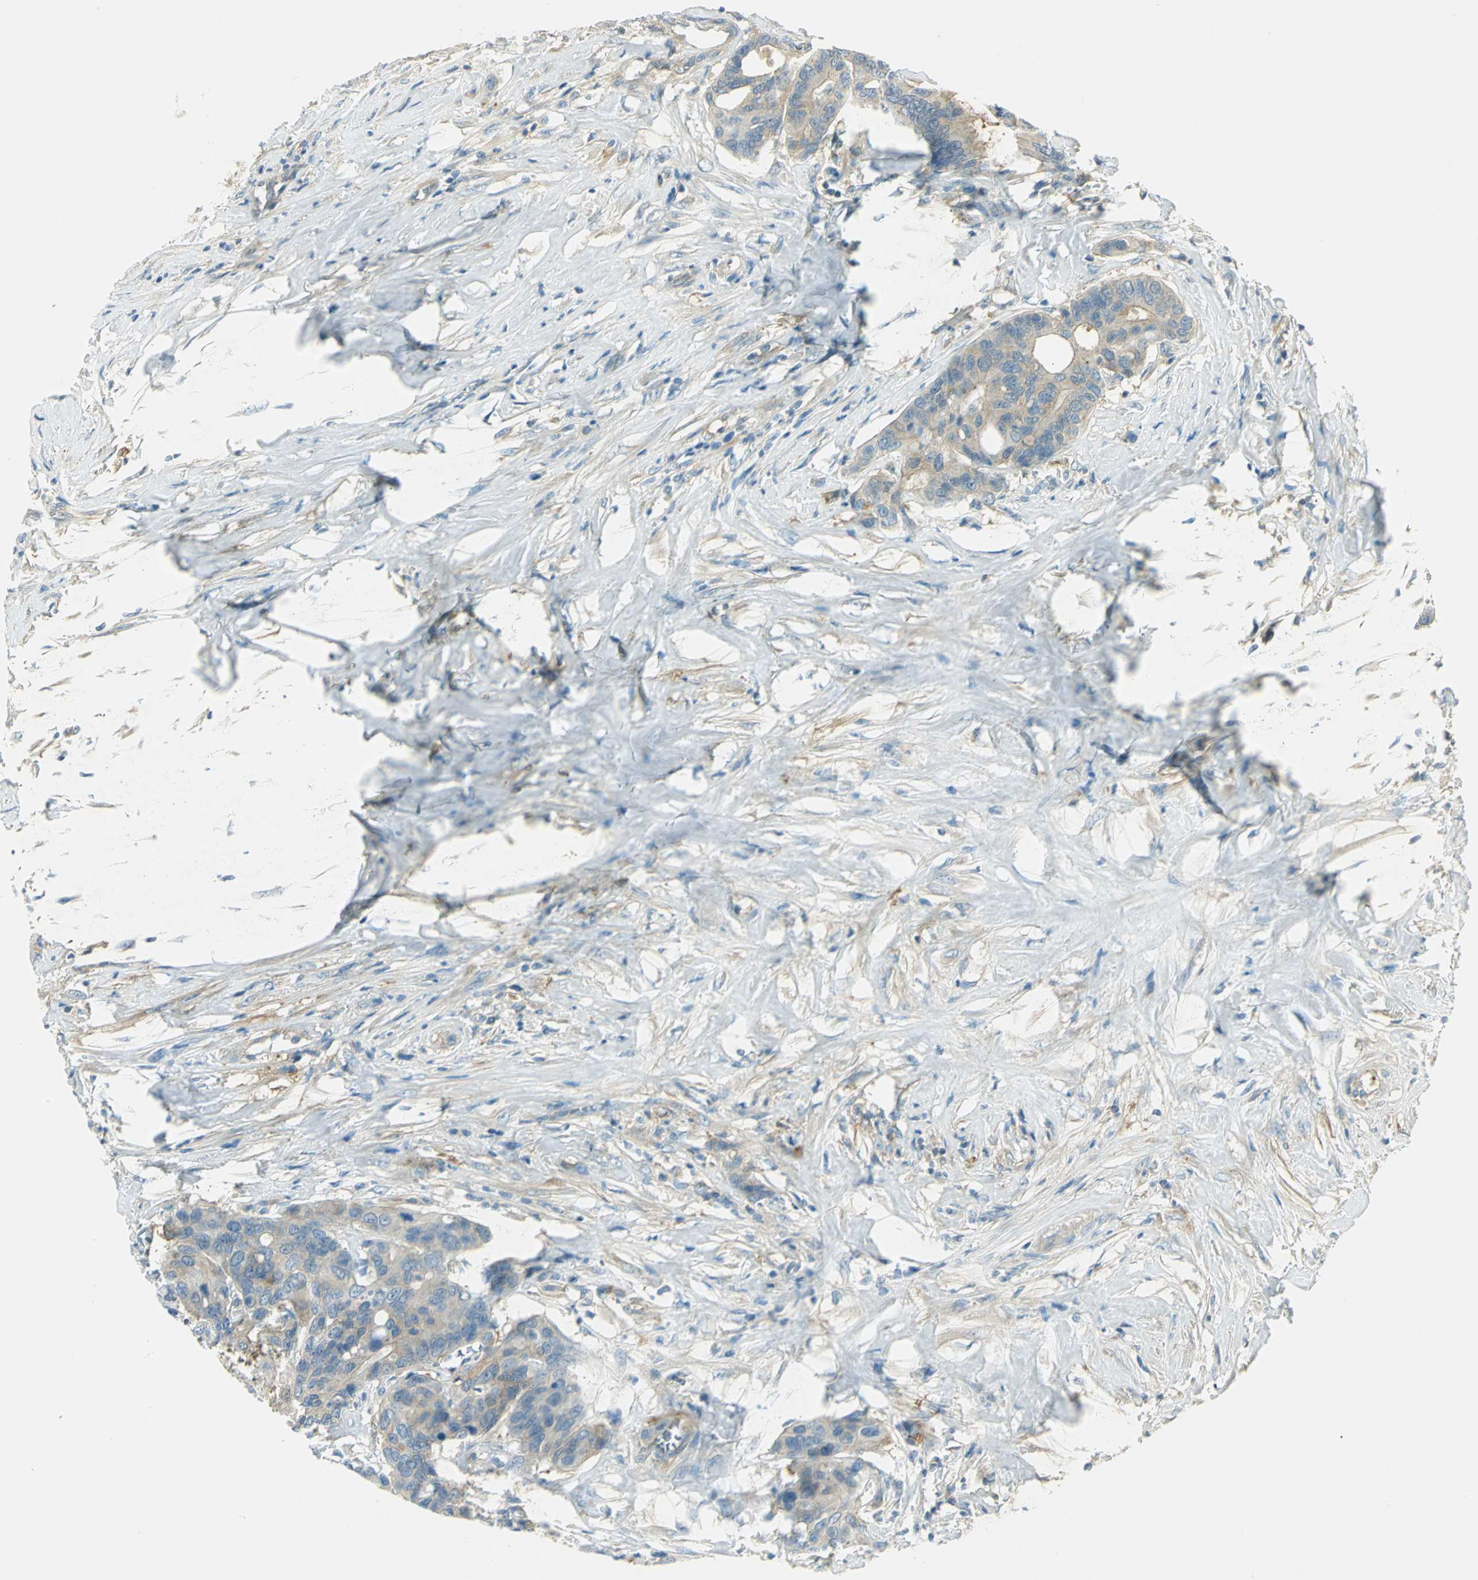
{"staining": {"intensity": "weak", "quantity": ">75%", "location": "cytoplasmic/membranous"}, "tissue": "colorectal cancer", "cell_type": "Tumor cells", "image_type": "cancer", "snomed": [{"axis": "morphology", "description": "Adenocarcinoma, NOS"}, {"axis": "topography", "description": "Rectum"}], "caption": "Tumor cells show low levels of weak cytoplasmic/membranous expression in approximately >75% of cells in colorectal cancer (adenocarcinoma). Using DAB (3,3'-diaminobenzidine) (brown) and hematoxylin (blue) stains, captured at high magnification using brightfield microscopy.", "gene": "TSC22D2", "patient": {"sex": "male", "age": 55}}